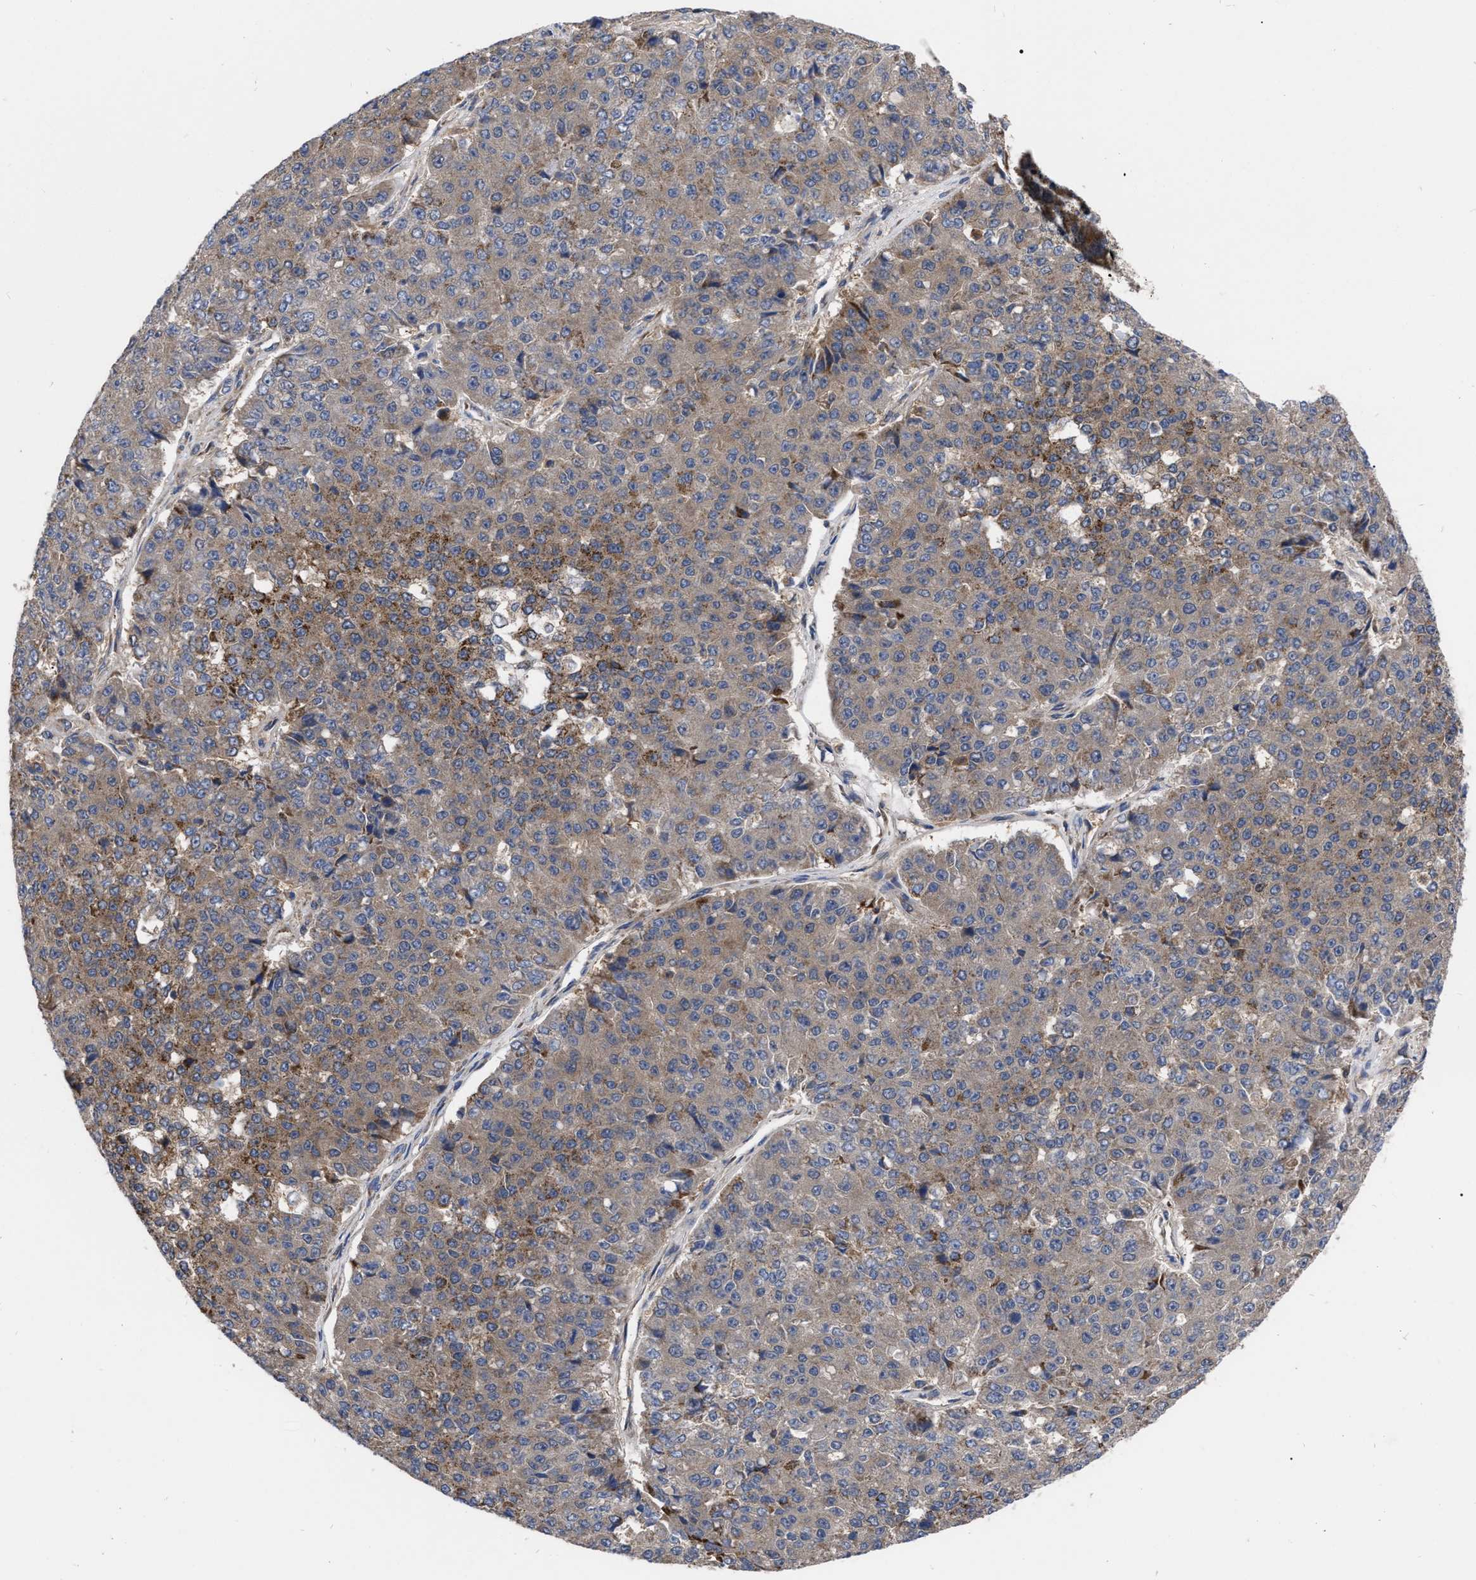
{"staining": {"intensity": "moderate", "quantity": ">75%", "location": "cytoplasmic/membranous"}, "tissue": "pancreatic cancer", "cell_type": "Tumor cells", "image_type": "cancer", "snomed": [{"axis": "morphology", "description": "Adenocarcinoma, NOS"}, {"axis": "topography", "description": "Pancreas"}], "caption": "Protein expression analysis of pancreatic cancer (adenocarcinoma) shows moderate cytoplasmic/membranous expression in approximately >75% of tumor cells. (Stains: DAB (3,3'-diaminobenzidine) in brown, nuclei in blue, Microscopy: brightfield microscopy at high magnification).", "gene": "CDKN2C", "patient": {"sex": "male", "age": 50}}